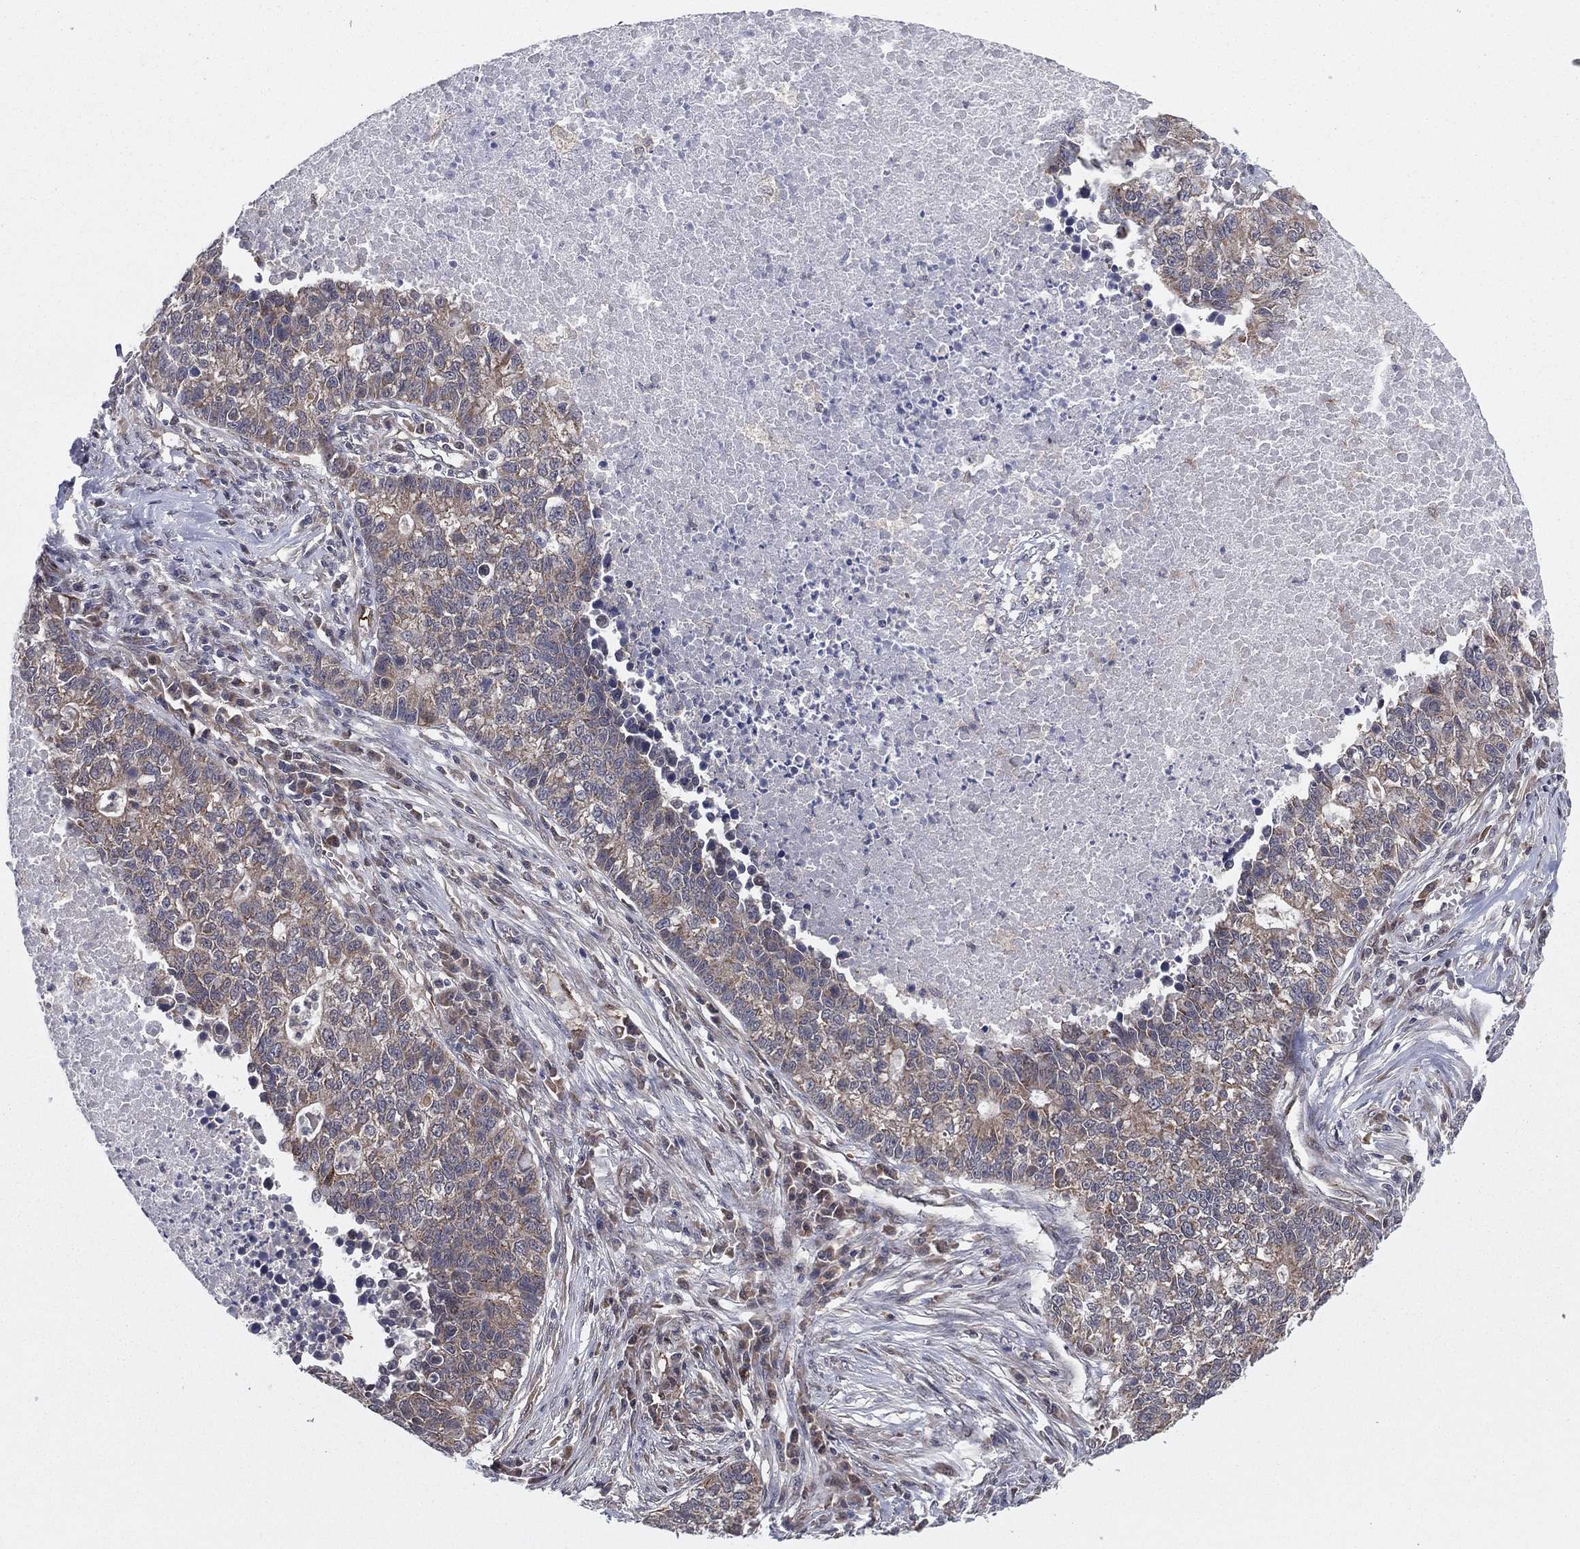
{"staining": {"intensity": "weak", "quantity": "25%-75%", "location": "cytoplasmic/membranous"}, "tissue": "lung cancer", "cell_type": "Tumor cells", "image_type": "cancer", "snomed": [{"axis": "morphology", "description": "Adenocarcinoma, NOS"}, {"axis": "topography", "description": "Lung"}], "caption": "About 25%-75% of tumor cells in human lung cancer show weak cytoplasmic/membranous protein positivity as visualized by brown immunohistochemical staining.", "gene": "SNCG", "patient": {"sex": "male", "age": 57}}